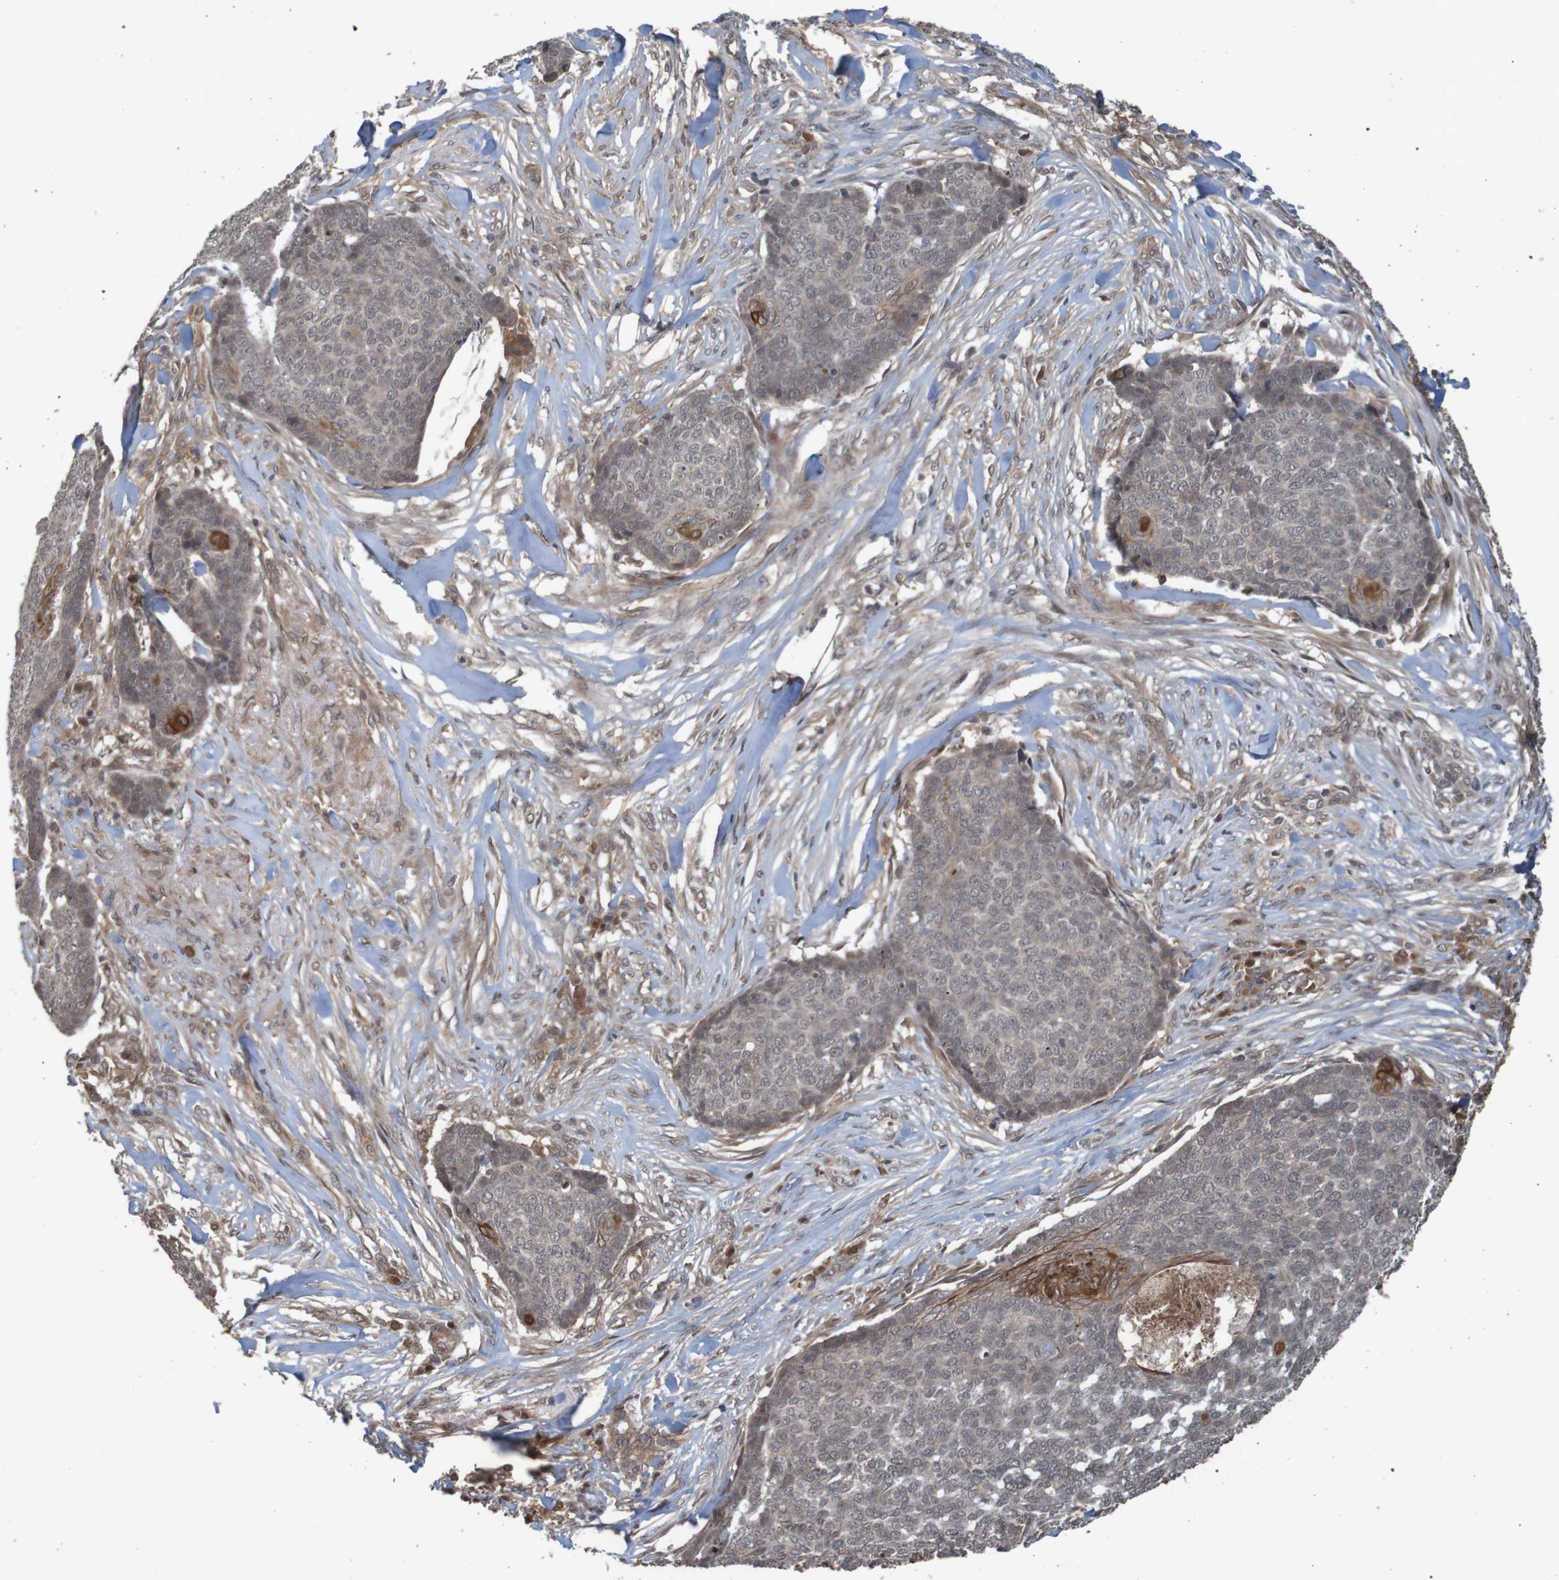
{"staining": {"intensity": "strong", "quantity": "<25%", "location": "cytoplasmic/membranous"}, "tissue": "skin cancer", "cell_type": "Tumor cells", "image_type": "cancer", "snomed": [{"axis": "morphology", "description": "Basal cell carcinoma"}, {"axis": "topography", "description": "Skin"}], "caption": "Skin basal cell carcinoma tissue exhibits strong cytoplasmic/membranous expression in approximately <25% of tumor cells", "gene": "ARHGEF11", "patient": {"sex": "male", "age": 84}}